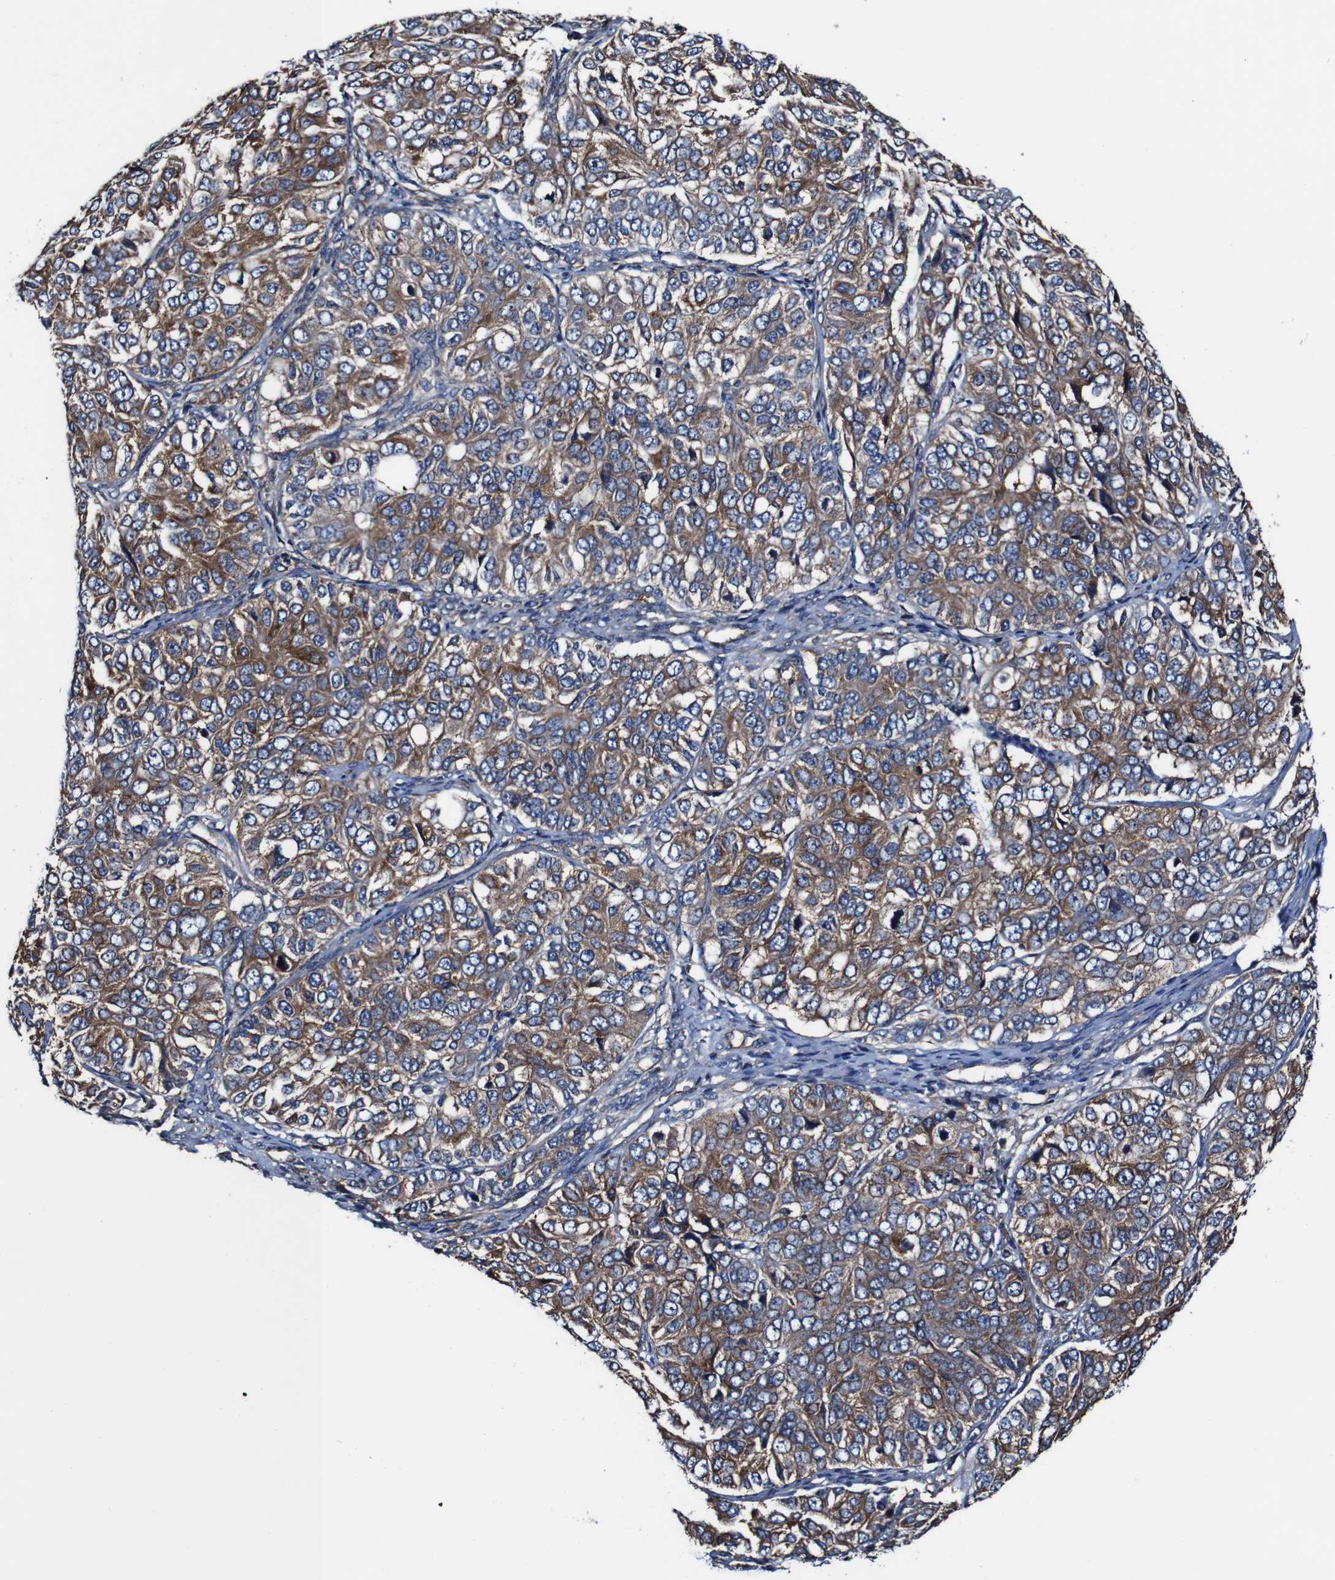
{"staining": {"intensity": "moderate", "quantity": ">75%", "location": "cytoplasmic/membranous"}, "tissue": "ovarian cancer", "cell_type": "Tumor cells", "image_type": "cancer", "snomed": [{"axis": "morphology", "description": "Carcinoma, endometroid"}, {"axis": "topography", "description": "Ovary"}], "caption": "Endometroid carcinoma (ovarian) stained for a protein demonstrates moderate cytoplasmic/membranous positivity in tumor cells.", "gene": "CSF1R", "patient": {"sex": "female", "age": 51}}